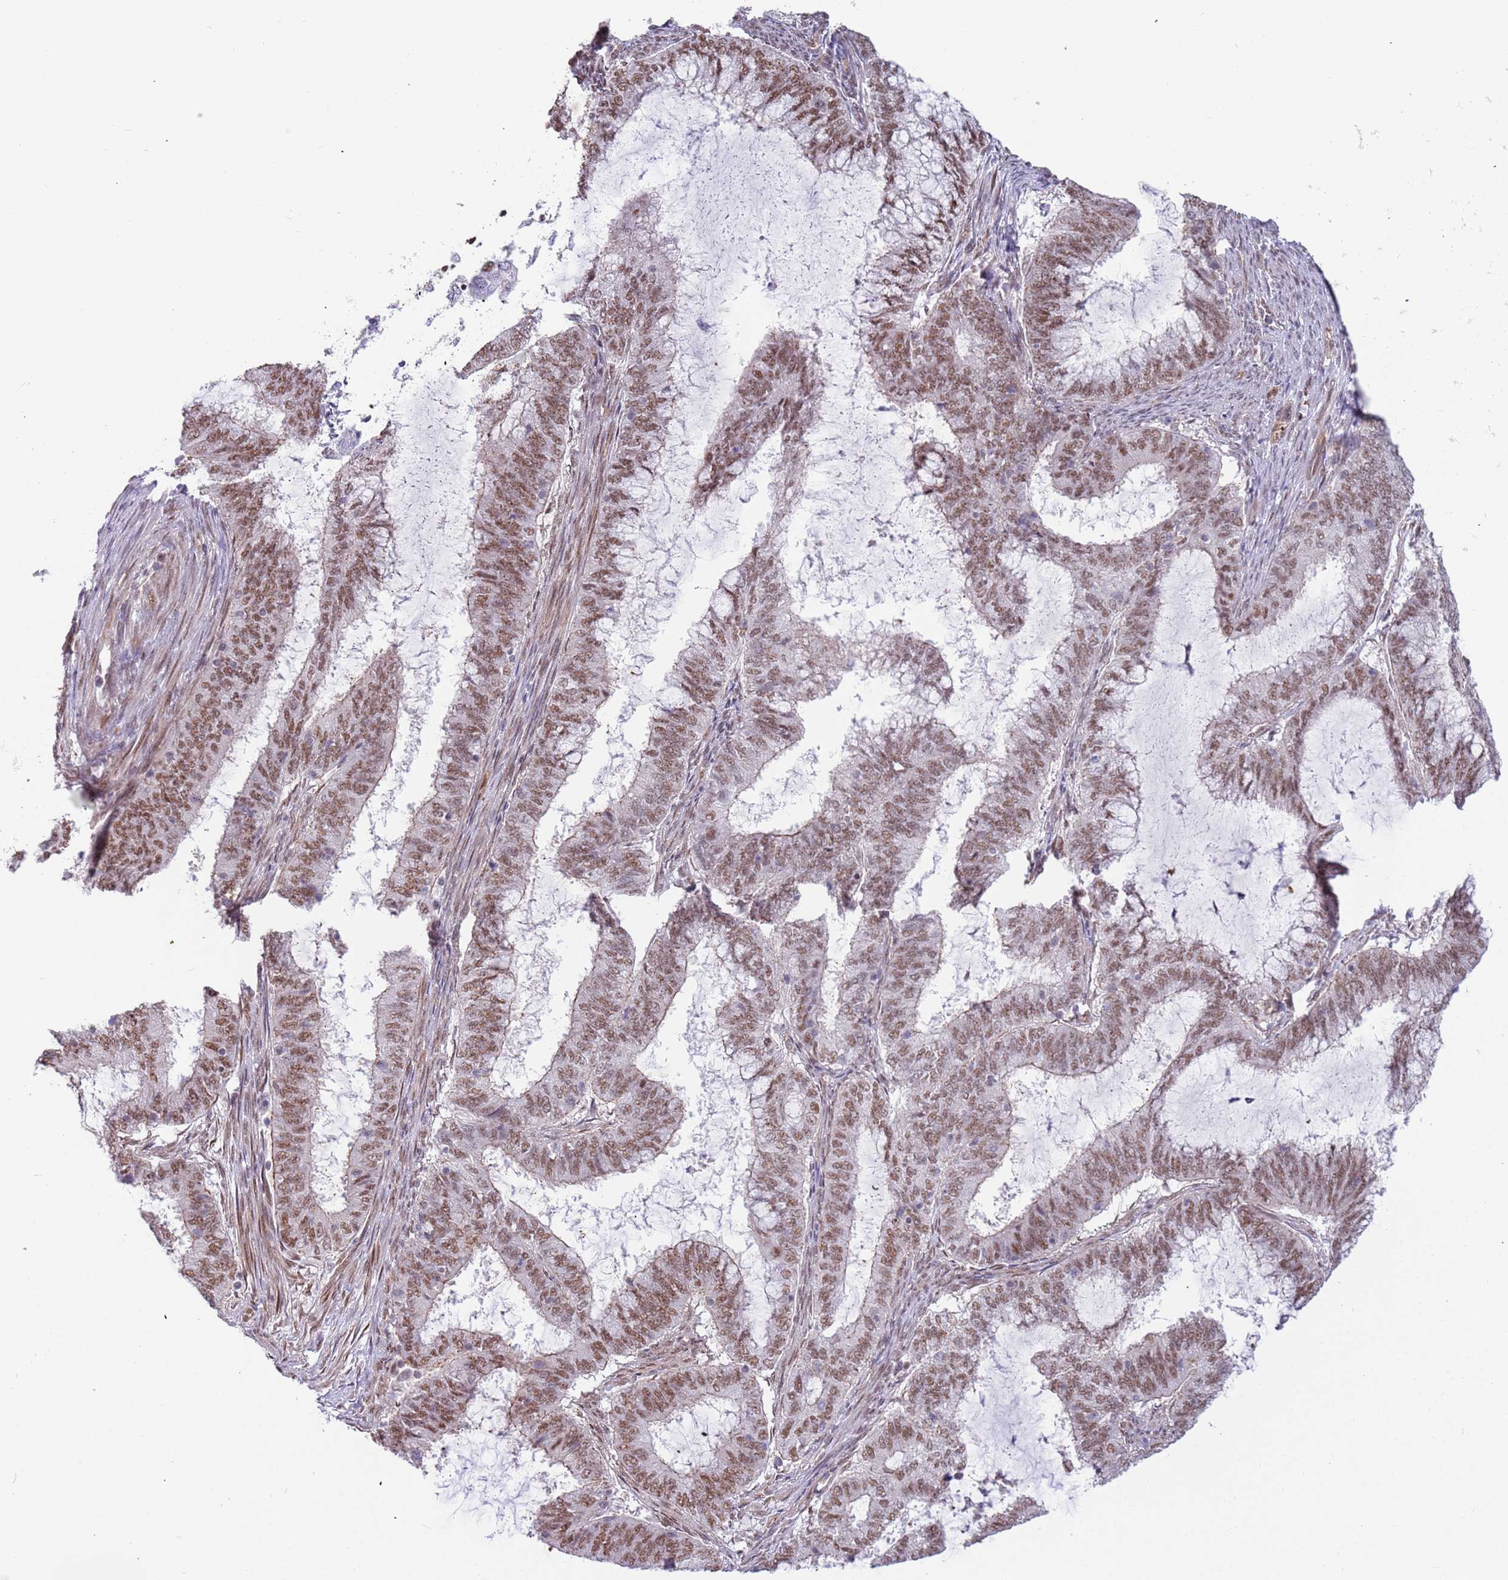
{"staining": {"intensity": "moderate", "quantity": ">75%", "location": "nuclear"}, "tissue": "endometrial cancer", "cell_type": "Tumor cells", "image_type": "cancer", "snomed": [{"axis": "morphology", "description": "Adenocarcinoma, NOS"}, {"axis": "topography", "description": "Endometrium"}], "caption": "Endometrial adenocarcinoma stained with a protein marker reveals moderate staining in tumor cells.", "gene": "LRMDA", "patient": {"sex": "female", "age": 51}}